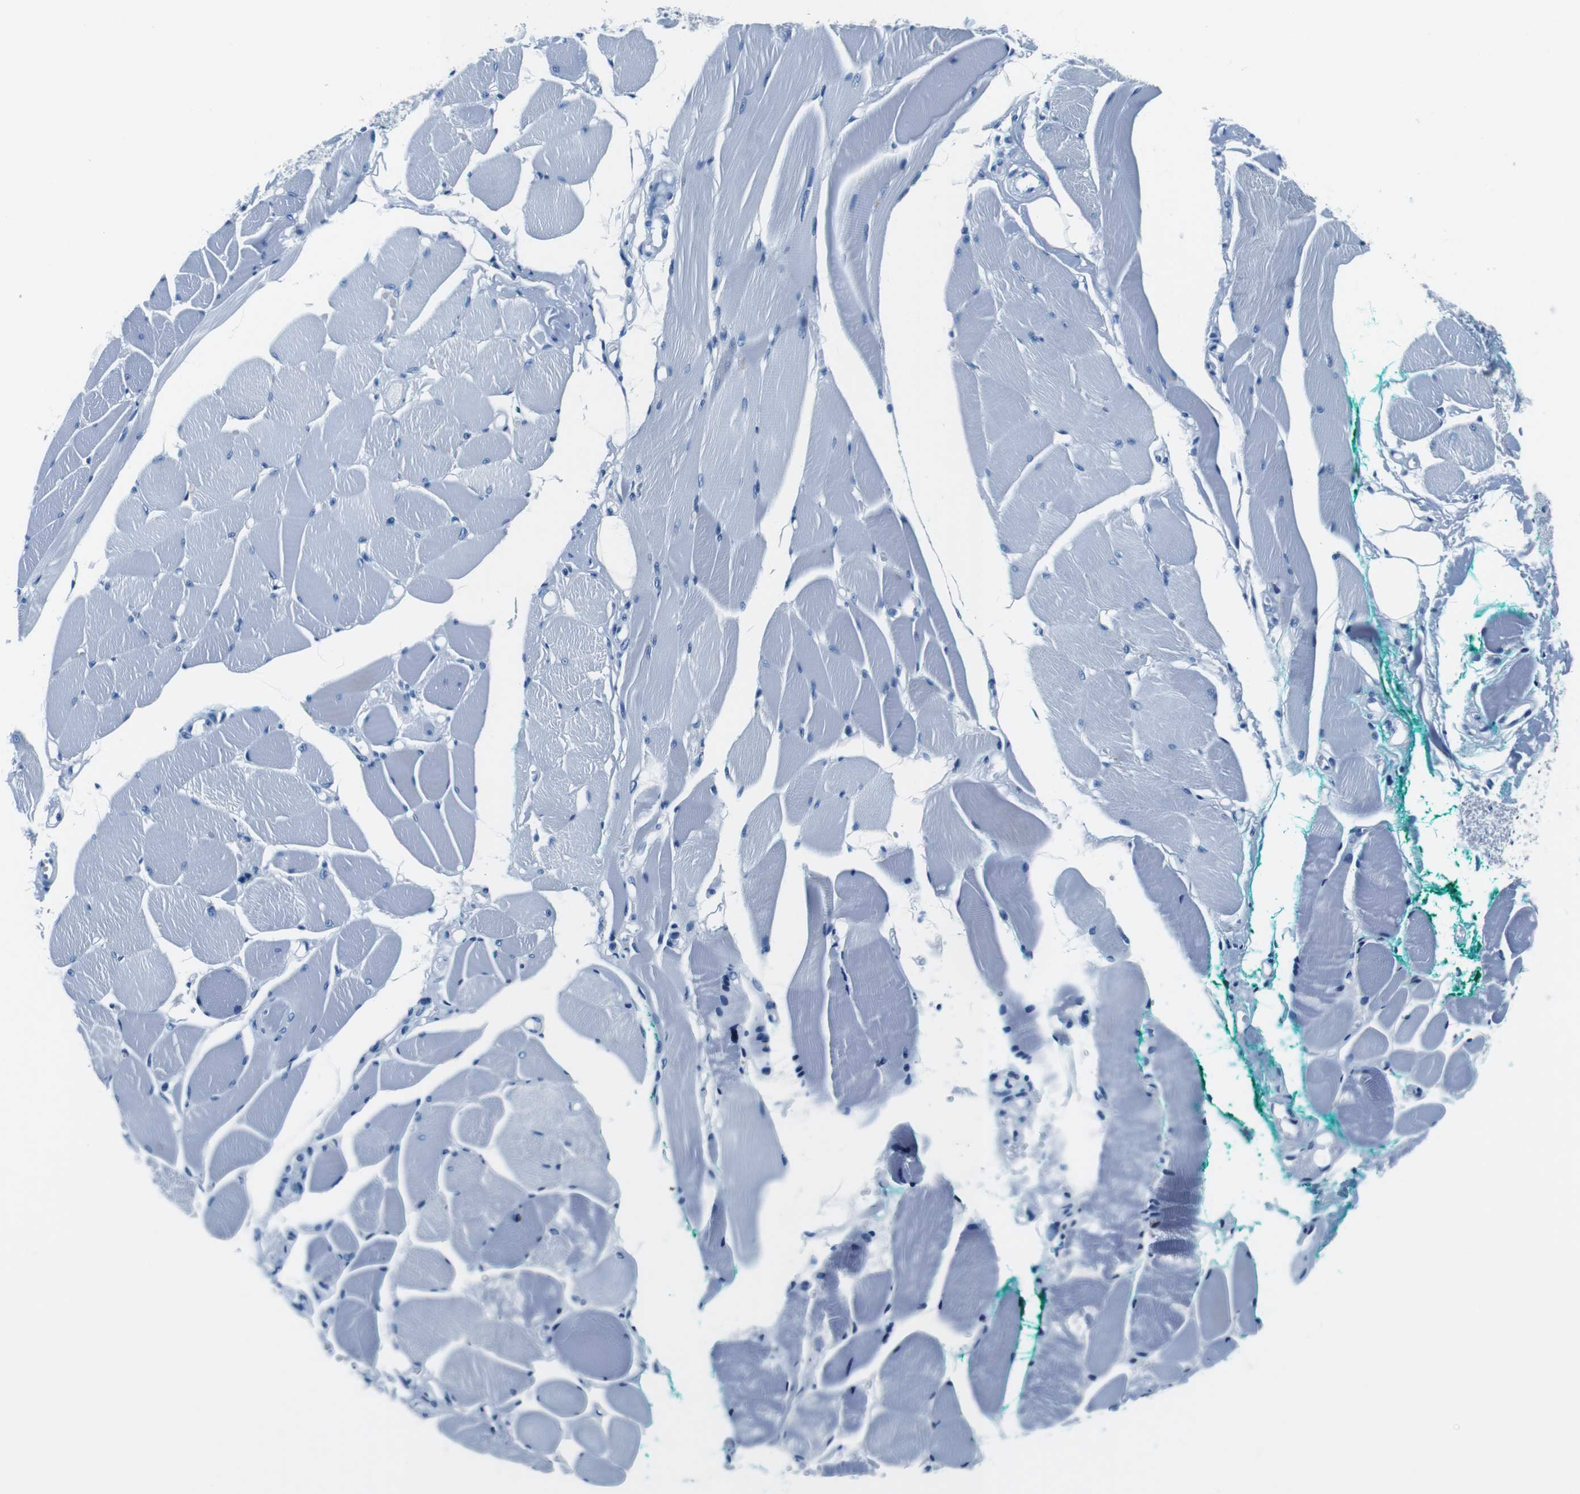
{"staining": {"intensity": "negative", "quantity": "none", "location": "none"}, "tissue": "skeletal muscle", "cell_type": "Myocytes", "image_type": "normal", "snomed": [{"axis": "morphology", "description": "Normal tissue, NOS"}, {"axis": "topography", "description": "Skeletal muscle"}, {"axis": "topography", "description": "Peripheral nerve tissue"}], "caption": "An IHC image of normal skeletal muscle is shown. There is no staining in myocytes of skeletal muscle. (DAB immunohistochemistry with hematoxylin counter stain).", "gene": "HLA", "patient": {"sex": "female", "age": 84}}